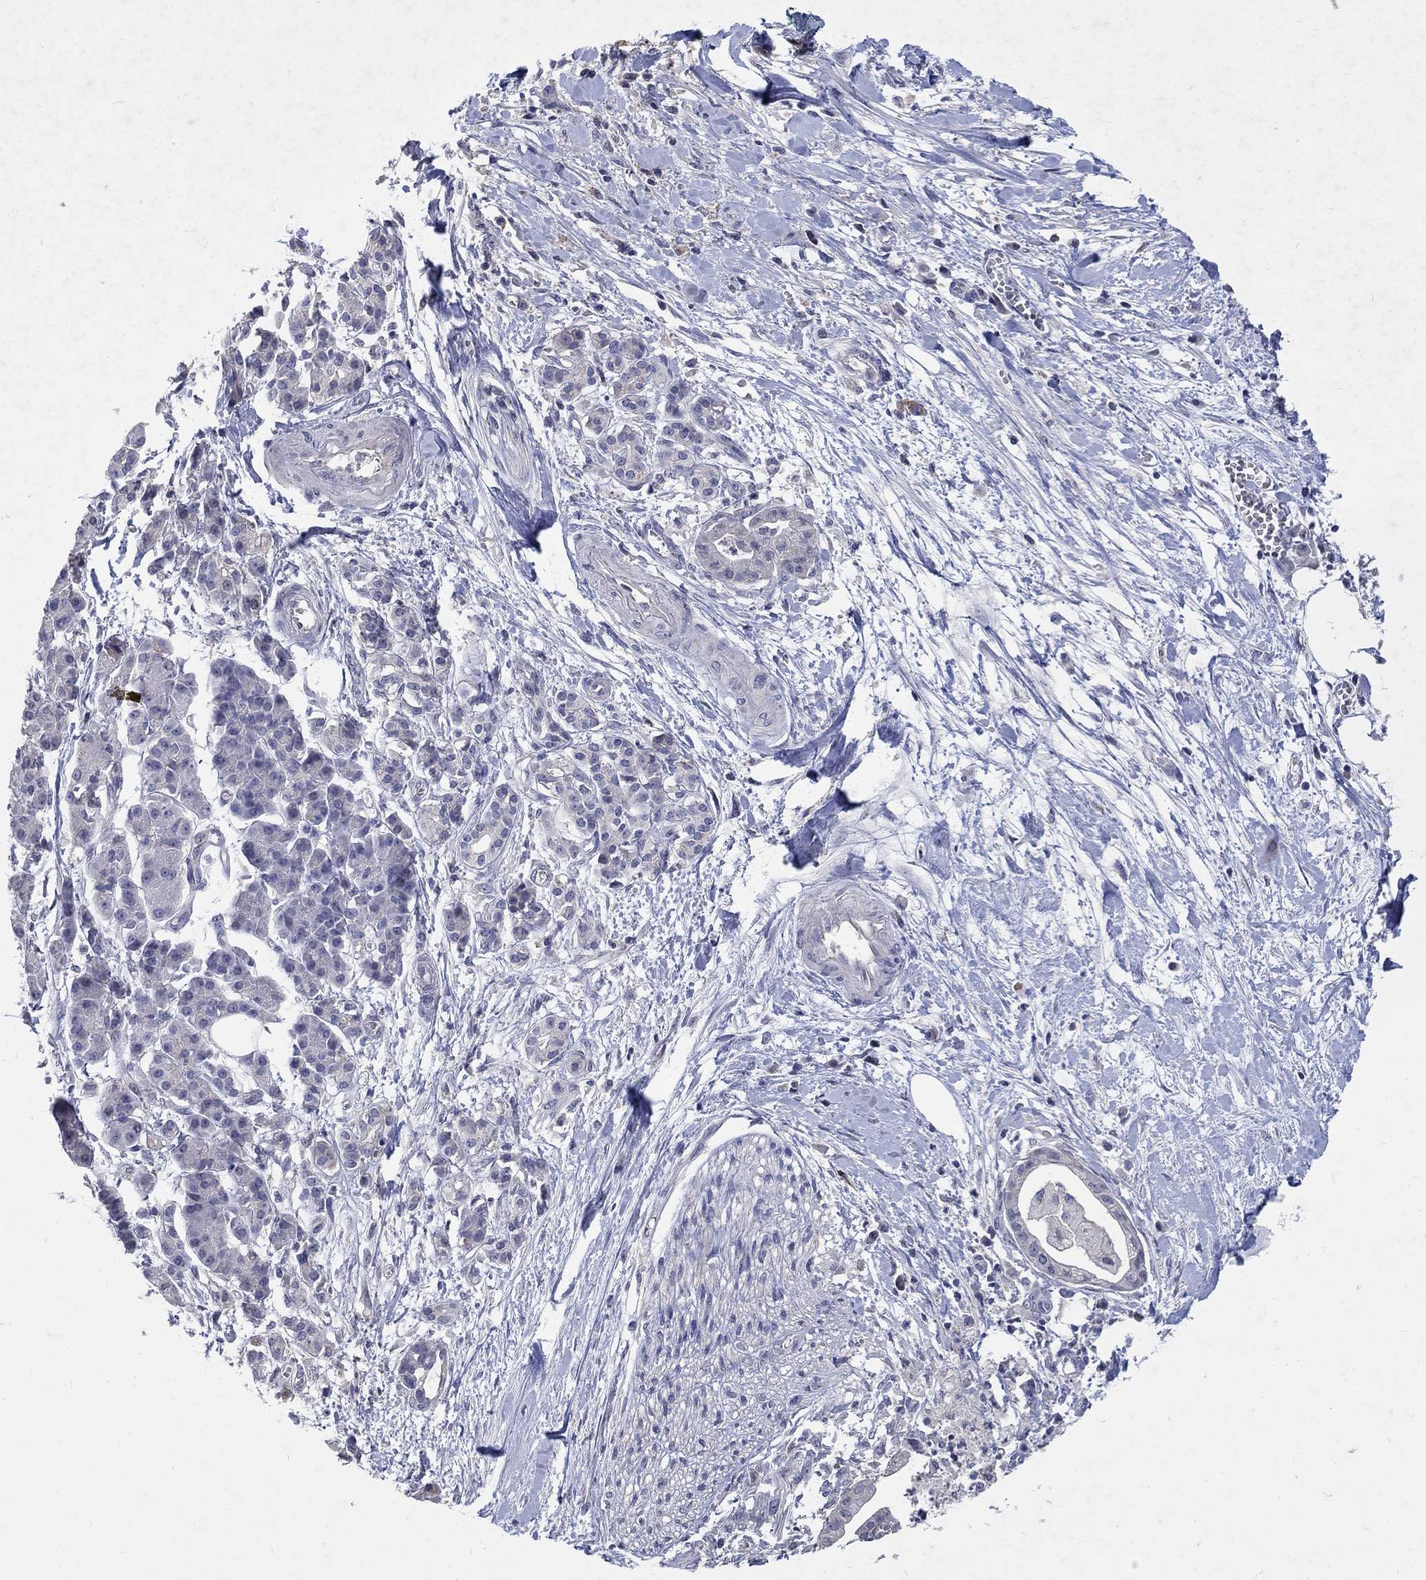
{"staining": {"intensity": "negative", "quantity": "none", "location": "none"}, "tissue": "pancreatic cancer", "cell_type": "Tumor cells", "image_type": "cancer", "snomed": [{"axis": "morphology", "description": "Normal tissue, NOS"}, {"axis": "morphology", "description": "Adenocarcinoma, NOS"}, {"axis": "topography", "description": "Lymph node"}, {"axis": "topography", "description": "Pancreas"}], "caption": "IHC micrograph of pancreatic cancer (adenocarcinoma) stained for a protein (brown), which shows no staining in tumor cells.", "gene": "CETN1", "patient": {"sex": "female", "age": 58}}